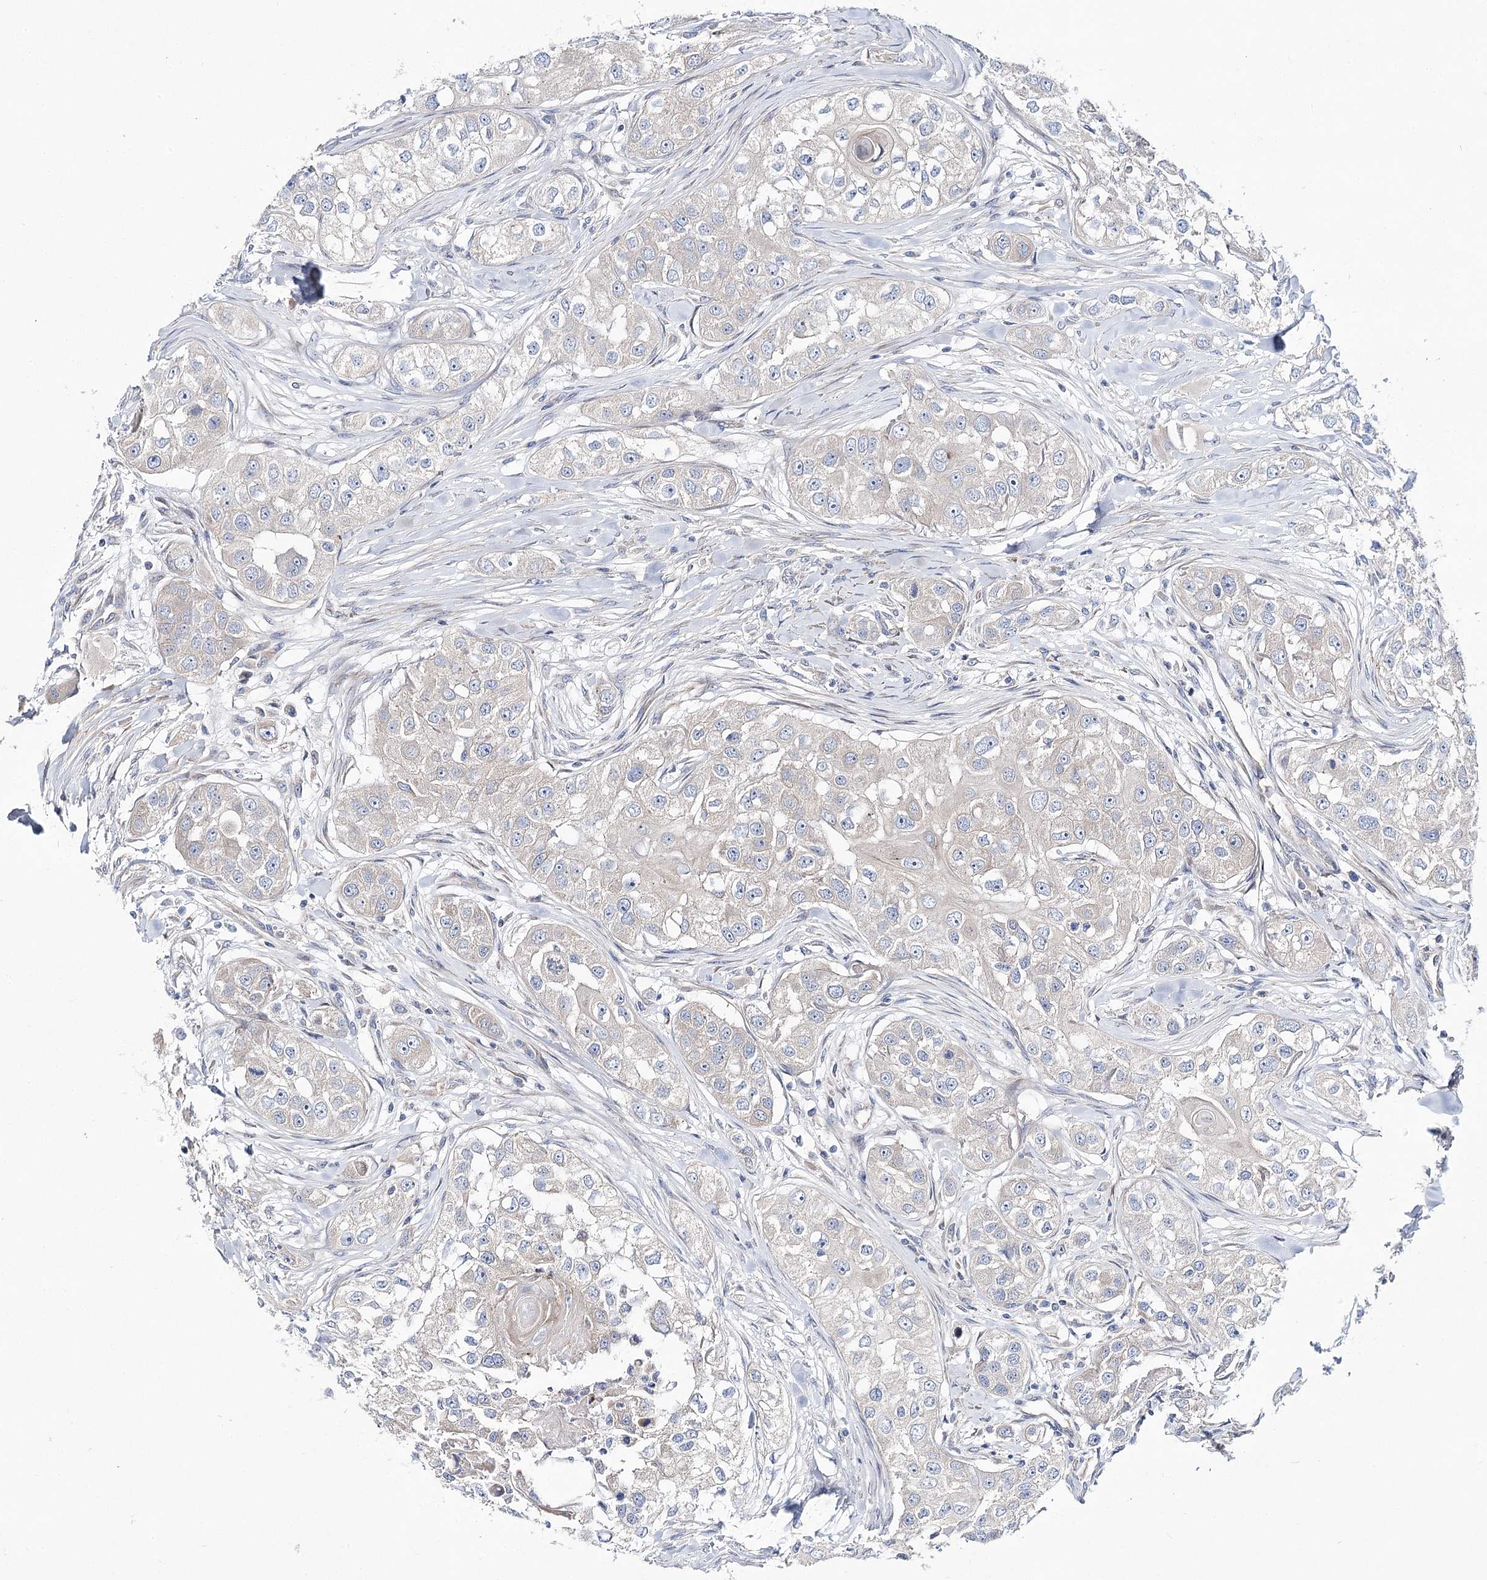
{"staining": {"intensity": "negative", "quantity": "none", "location": "none"}, "tissue": "head and neck cancer", "cell_type": "Tumor cells", "image_type": "cancer", "snomed": [{"axis": "morphology", "description": "Normal tissue, NOS"}, {"axis": "morphology", "description": "Squamous cell carcinoma, NOS"}, {"axis": "topography", "description": "Skeletal muscle"}, {"axis": "topography", "description": "Head-Neck"}], "caption": "Tumor cells show no significant protein staining in head and neck cancer. Brightfield microscopy of immunohistochemistry (IHC) stained with DAB (3,3'-diaminobenzidine) (brown) and hematoxylin (blue), captured at high magnification.", "gene": "ARHGAP32", "patient": {"sex": "male", "age": 51}}